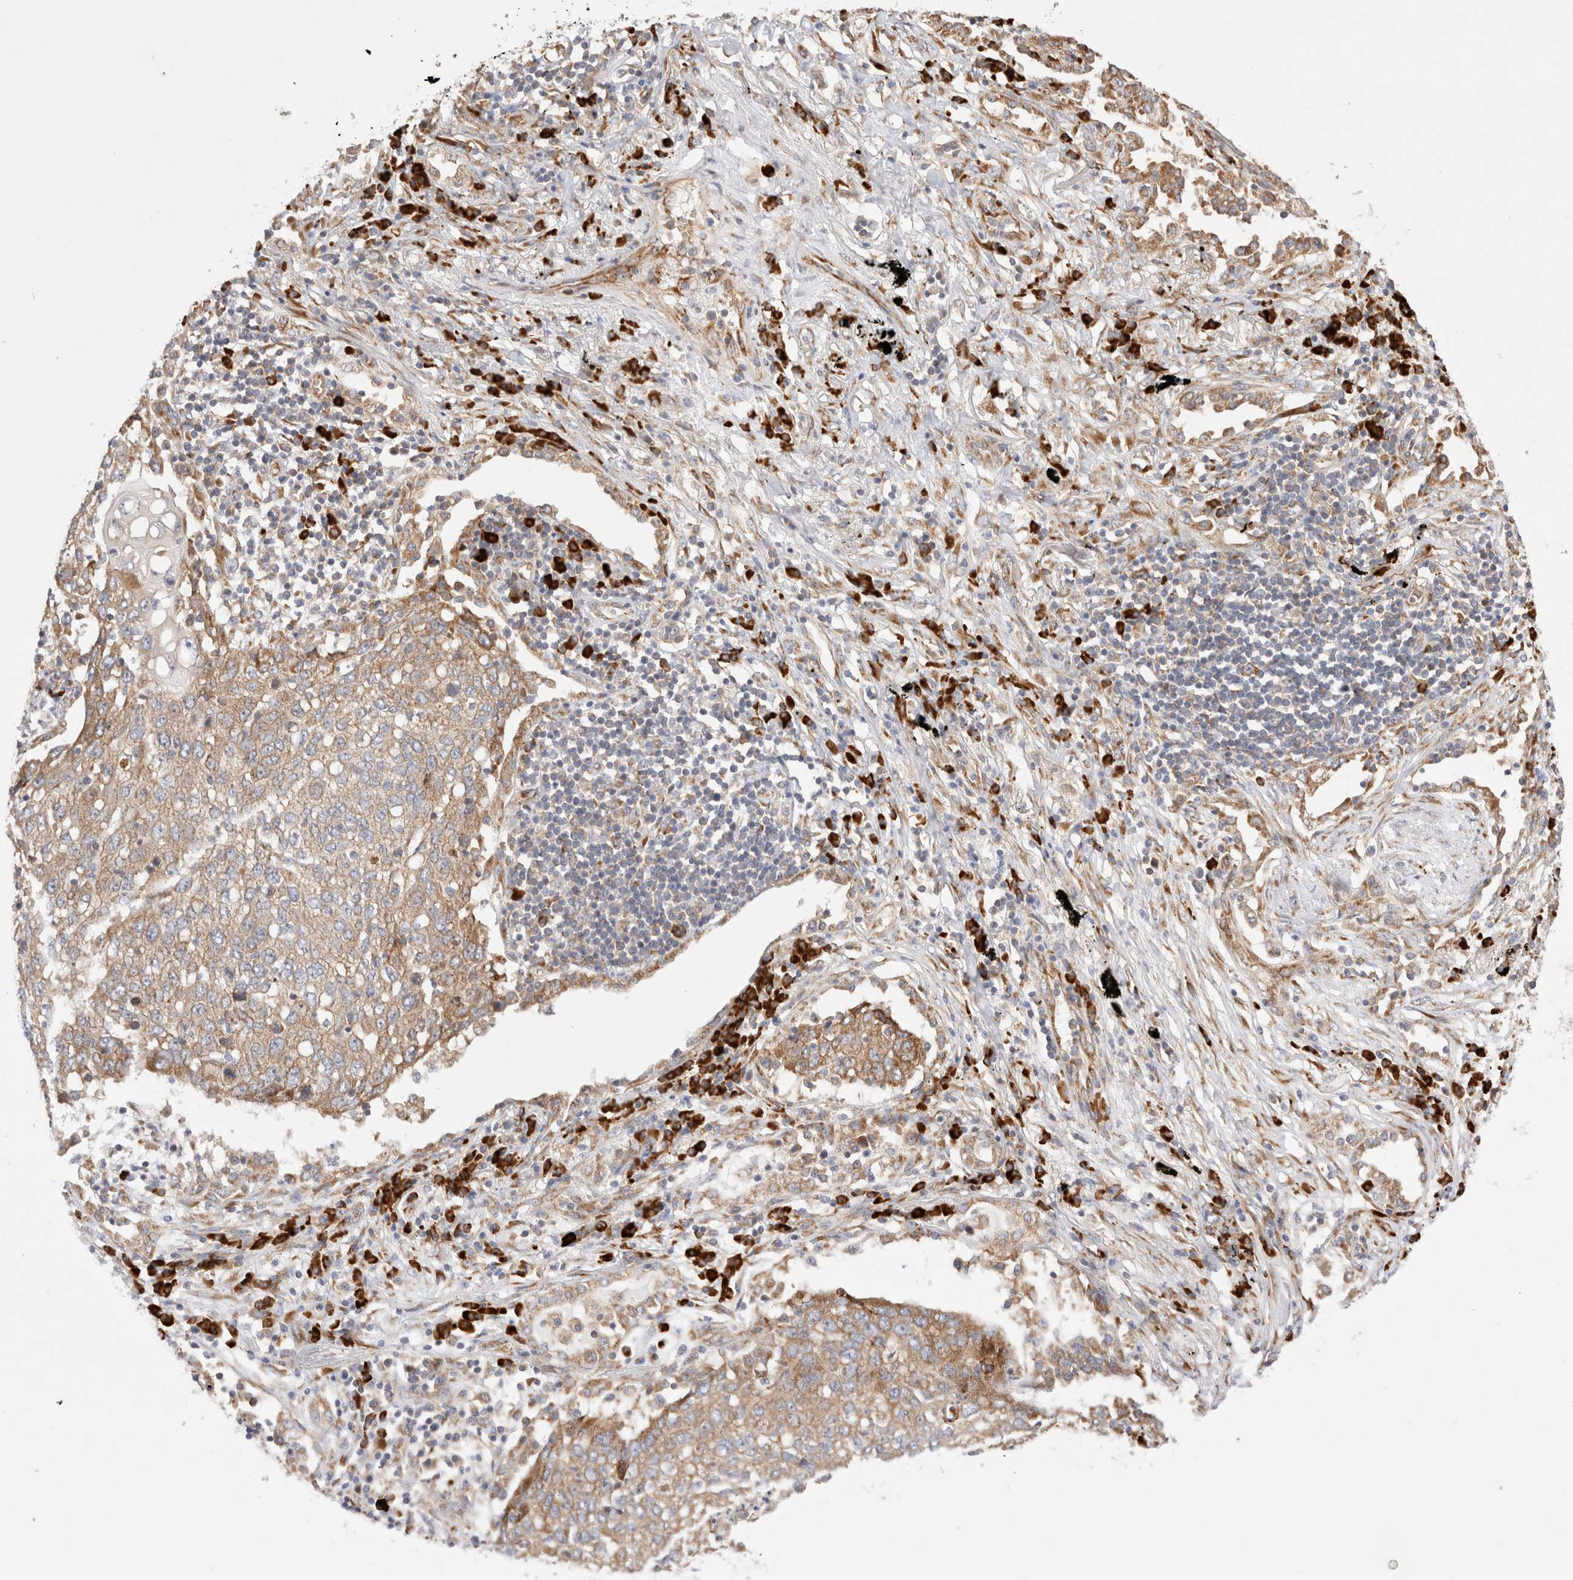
{"staining": {"intensity": "moderate", "quantity": ">75%", "location": "cytoplasmic/membranous"}, "tissue": "lung cancer", "cell_type": "Tumor cells", "image_type": "cancer", "snomed": [{"axis": "morphology", "description": "Squamous cell carcinoma, NOS"}, {"axis": "topography", "description": "Lung"}], "caption": "Human lung cancer stained with a protein marker displays moderate staining in tumor cells.", "gene": "UTS2B", "patient": {"sex": "female", "age": 63}}